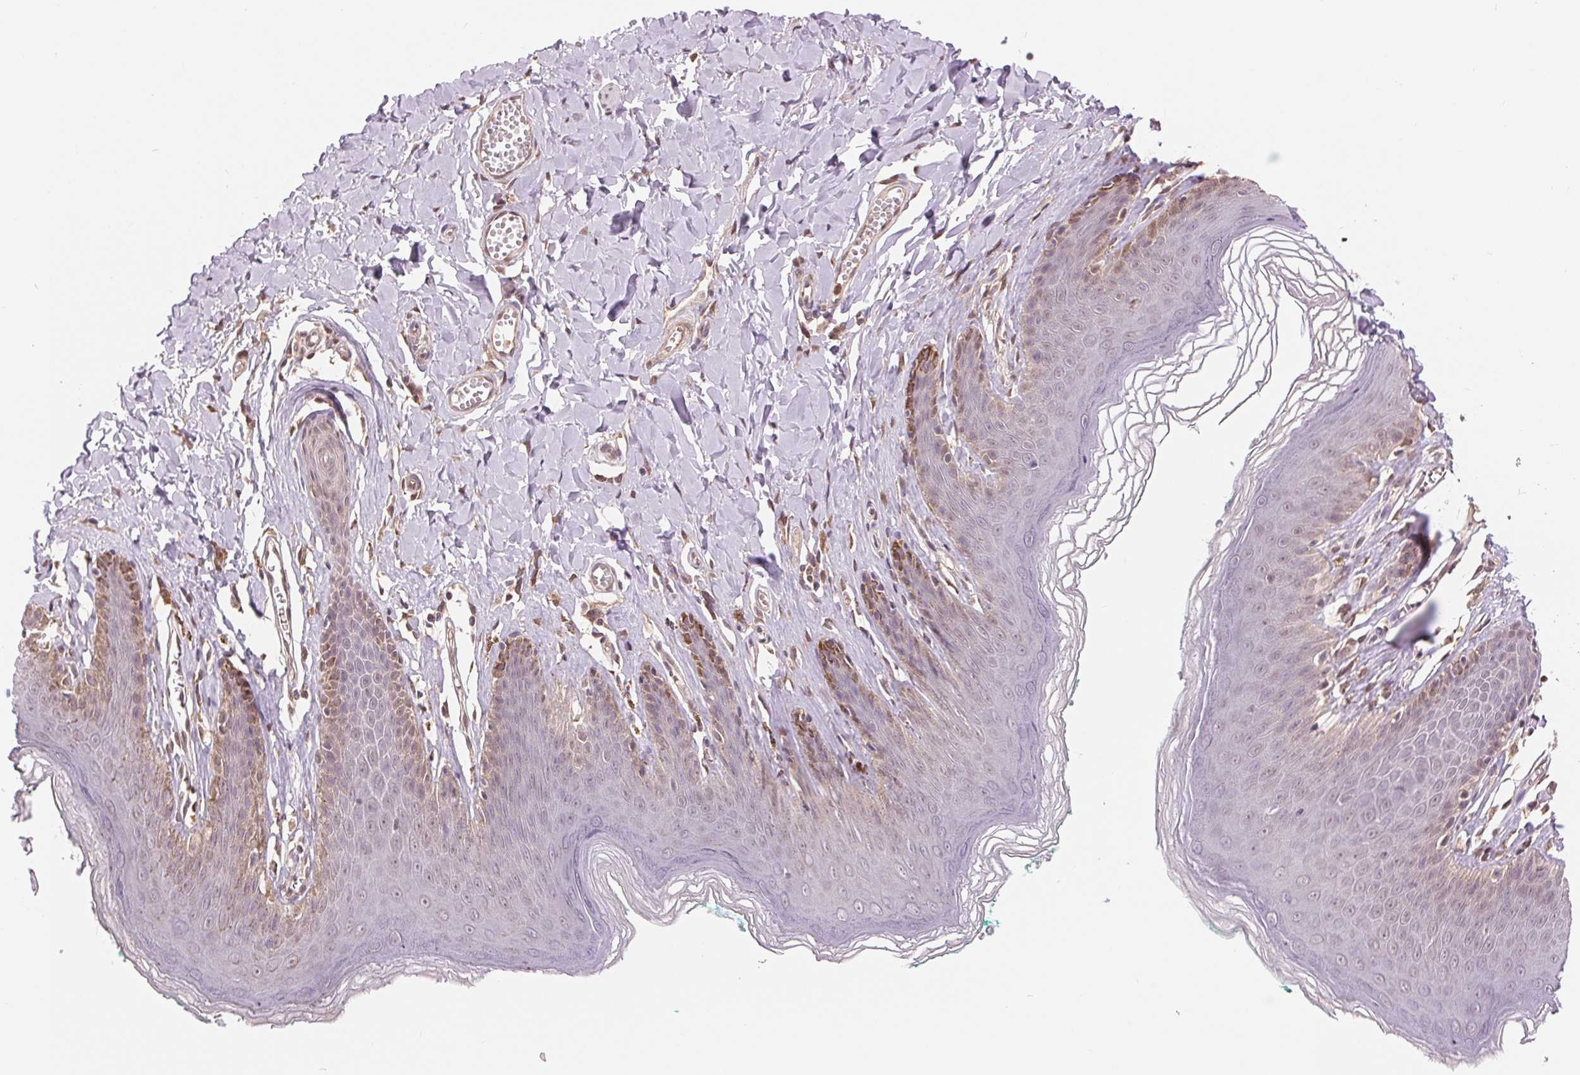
{"staining": {"intensity": "weak", "quantity": "25%-75%", "location": "cytoplasmic/membranous,nuclear"}, "tissue": "skin", "cell_type": "Epidermal cells", "image_type": "normal", "snomed": [{"axis": "morphology", "description": "Normal tissue, NOS"}, {"axis": "topography", "description": "Vulva"}, {"axis": "topography", "description": "Peripheral nerve tissue"}], "caption": "Immunohistochemical staining of benign skin reveals weak cytoplasmic/membranous,nuclear protein positivity in about 25%-75% of epidermal cells. (DAB (3,3'-diaminobenzidine) IHC, brown staining for protein, blue staining for nuclei).", "gene": "TMEM273", "patient": {"sex": "female", "age": 66}}